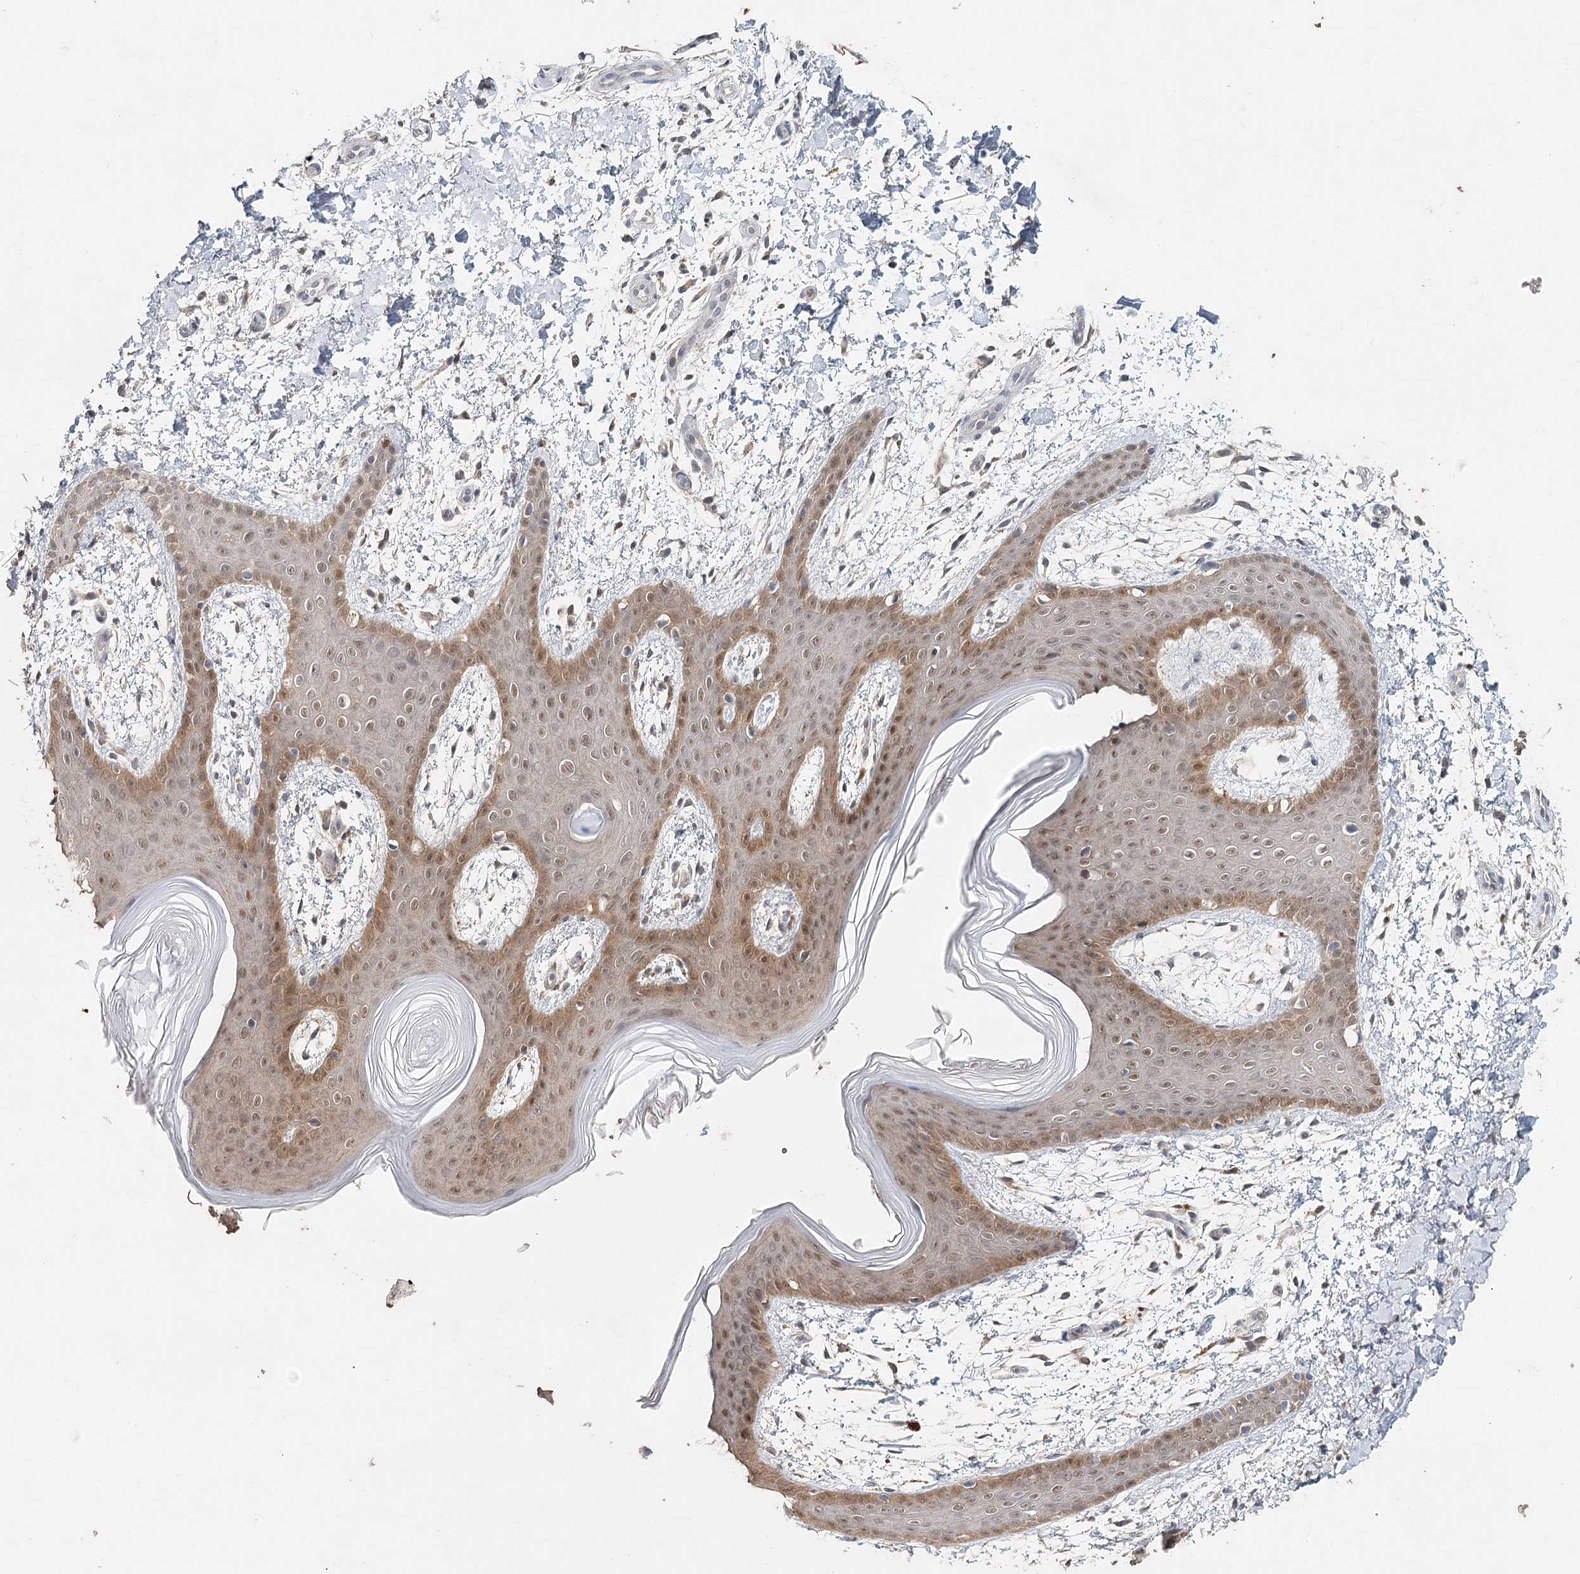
{"staining": {"intensity": "weak", "quantity": "<25%", "location": "nuclear"}, "tissue": "skin", "cell_type": "Fibroblasts", "image_type": "normal", "snomed": [{"axis": "morphology", "description": "Normal tissue, NOS"}, {"axis": "topography", "description": "Skin"}], "caption": "Protein analysis of normal skin reveals no significant staining in fibroblasts.", "gene": "ADK", "patient": {"sex": "male", "age": 36}}